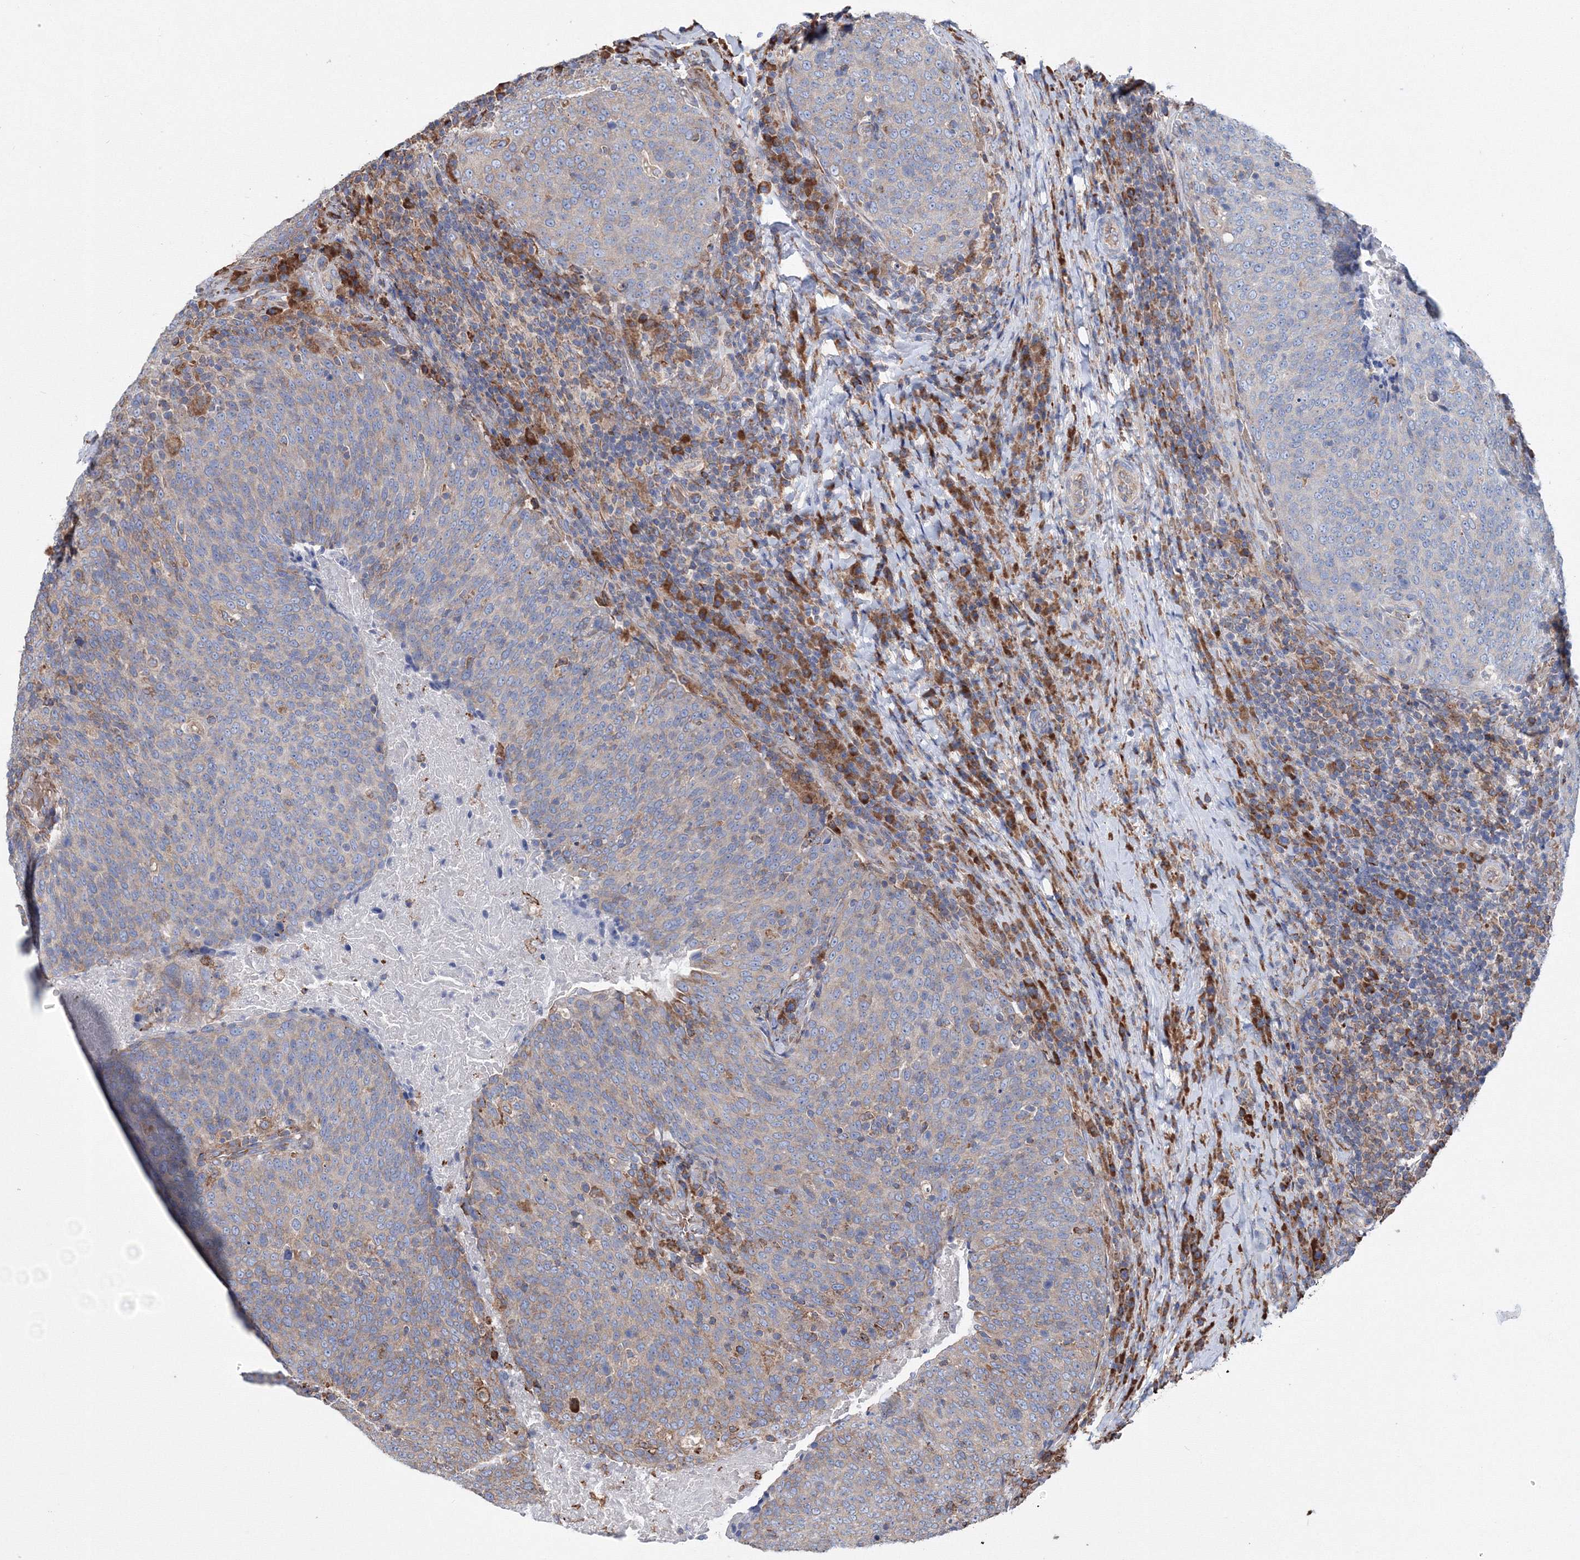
{"staining": {"intensity": "weak", "quantity": "<25%", "location": "cytoplasmic/membranous"}, "tissue": "head and neck cancer", "cell_type": "Tumor cells", "image_type": "cancer", "snomed": [{"axis": "morphology", "description": "Squamous cell carcinoma, NOS"}, {"axis": "morphology", "description": "Squamous cell carcinoma, metastatic, NOS"}, {"axis": "topography", "description": "Lymph node"}, {"axis": "topography", "description": "Head-Neck"}], "caption": "This is a photomicrograph of IHC staining of head and neck cancer, which shows no expression in tumor cells.", "gene": "VPS8", "patient": {"sex": "male", "age": 62}}